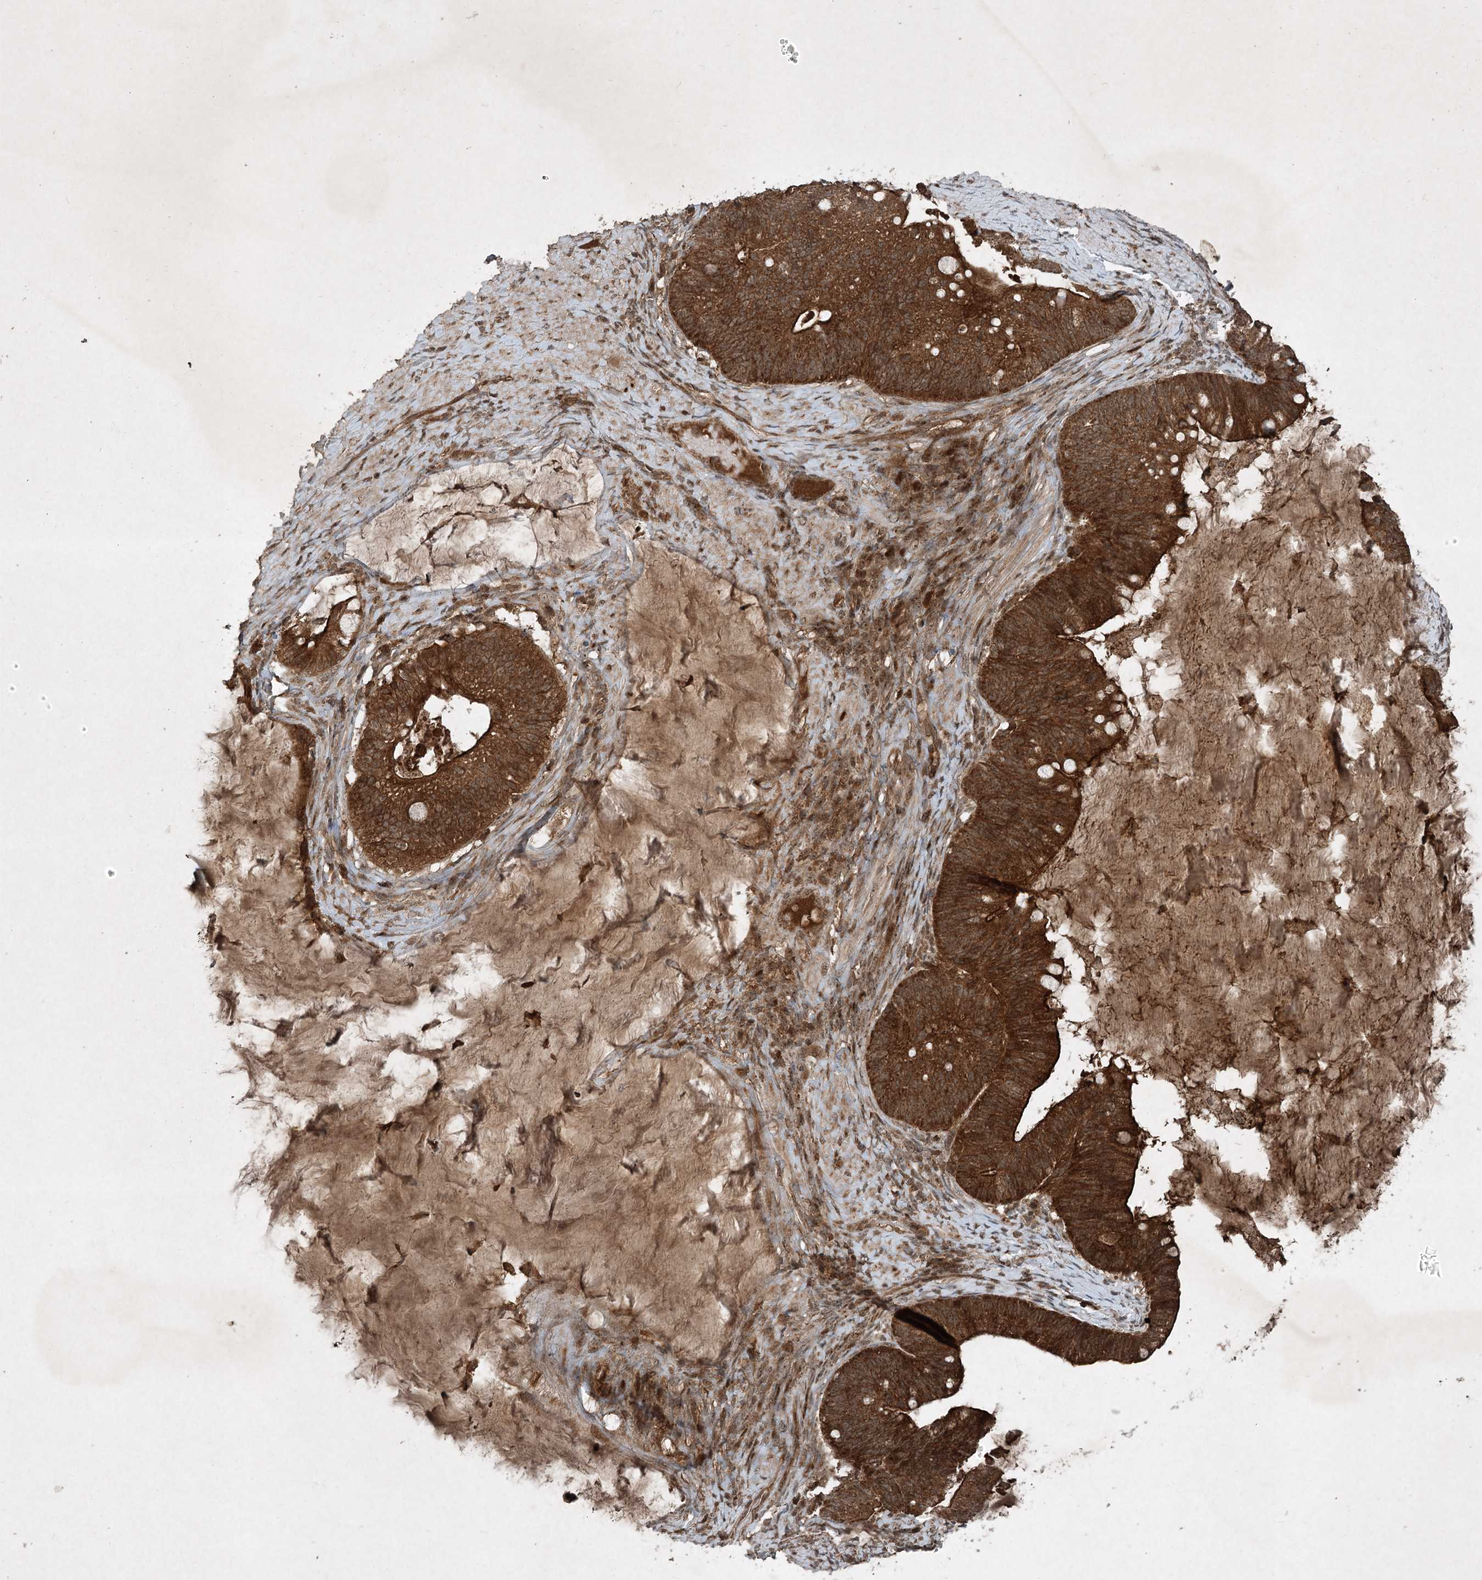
{"staining": {"intensity": "strong", "quantity": ">75%", "location": "cytoplasmic/membranous"}, "tissue": "ovarian cancer", "cell_type": "Tumor cells", "image_type": "cancer", "snomed": [{"axis": "morphology", "description": "Cystadenocarcinoma, mucinous, NOS"}, {"axis": "topography", "description": "Ovary"}], "caption": "High-power microscopy captured an immunohistochemistry micrograph of ovarian mucinous cystadenocarcinoma, revealing strong cytoplasmic/membranous staining in approximately >75% of tumor cells.", "gene": "UNC93A", "patient": {"sex": "female", "age": 61}}